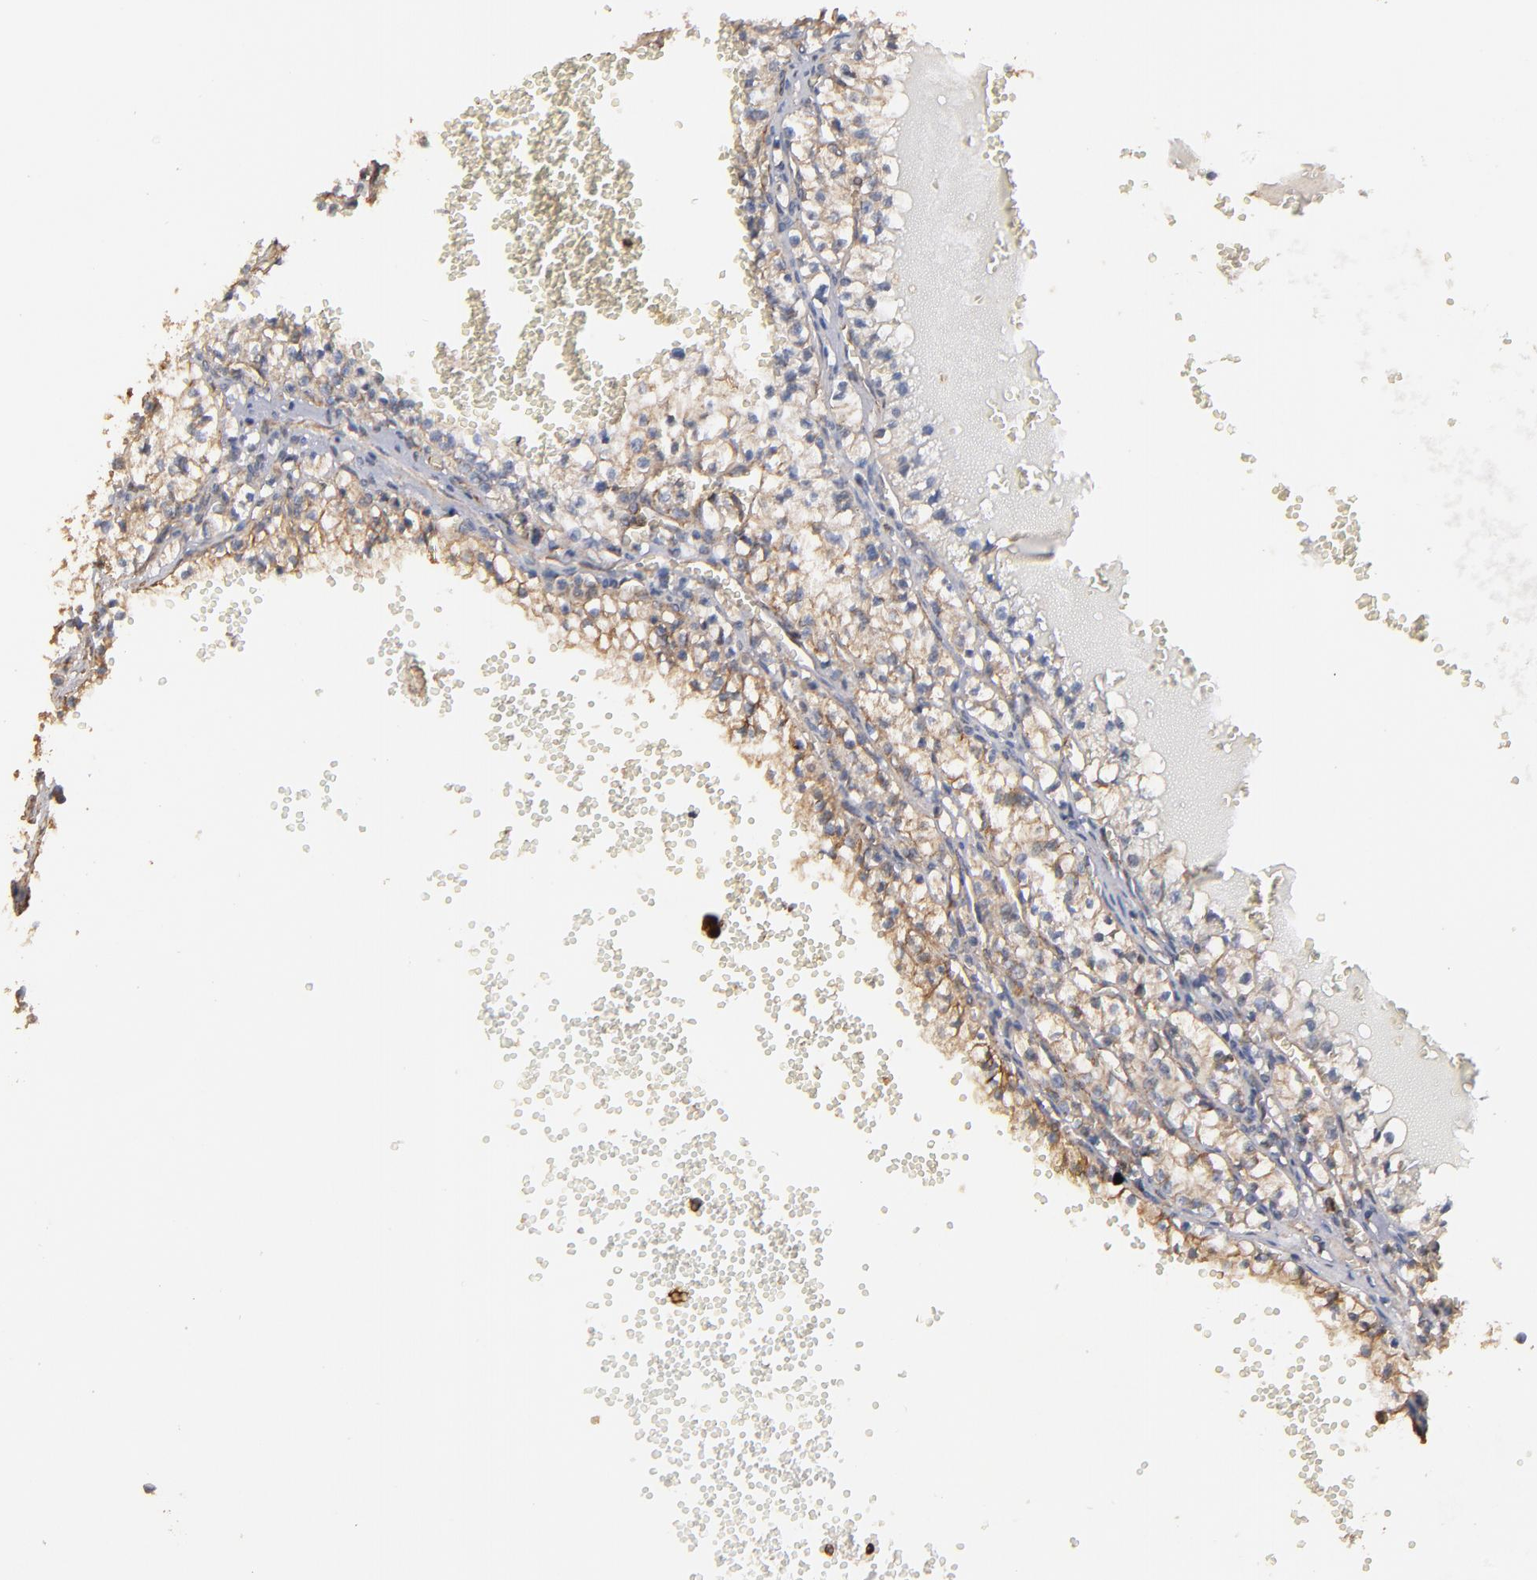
{"staining": {"intensity": "moderate", "quantity": ">75%", "location": "cytoplasmic/membranous"}, "tissue": "renal cancer", "cell_type": "Tumor cells", "image_type": "cancer", "snomed": [{"axis": "morphology", "description": "Adenocarcinoma, NOS"}, {"axis": "topography", "description": "Kidney"}], "caption": "Immunohistochemistry (IHC) (DAB (3,3'-diaminobenzidine)) staining of adenocarcinoma (renal) shows moderate cytoplasmic/membranous protein expression in about >75% of tumor cells.", "gene": "DMD", "patient": {"sex": "male", "age": 61}}